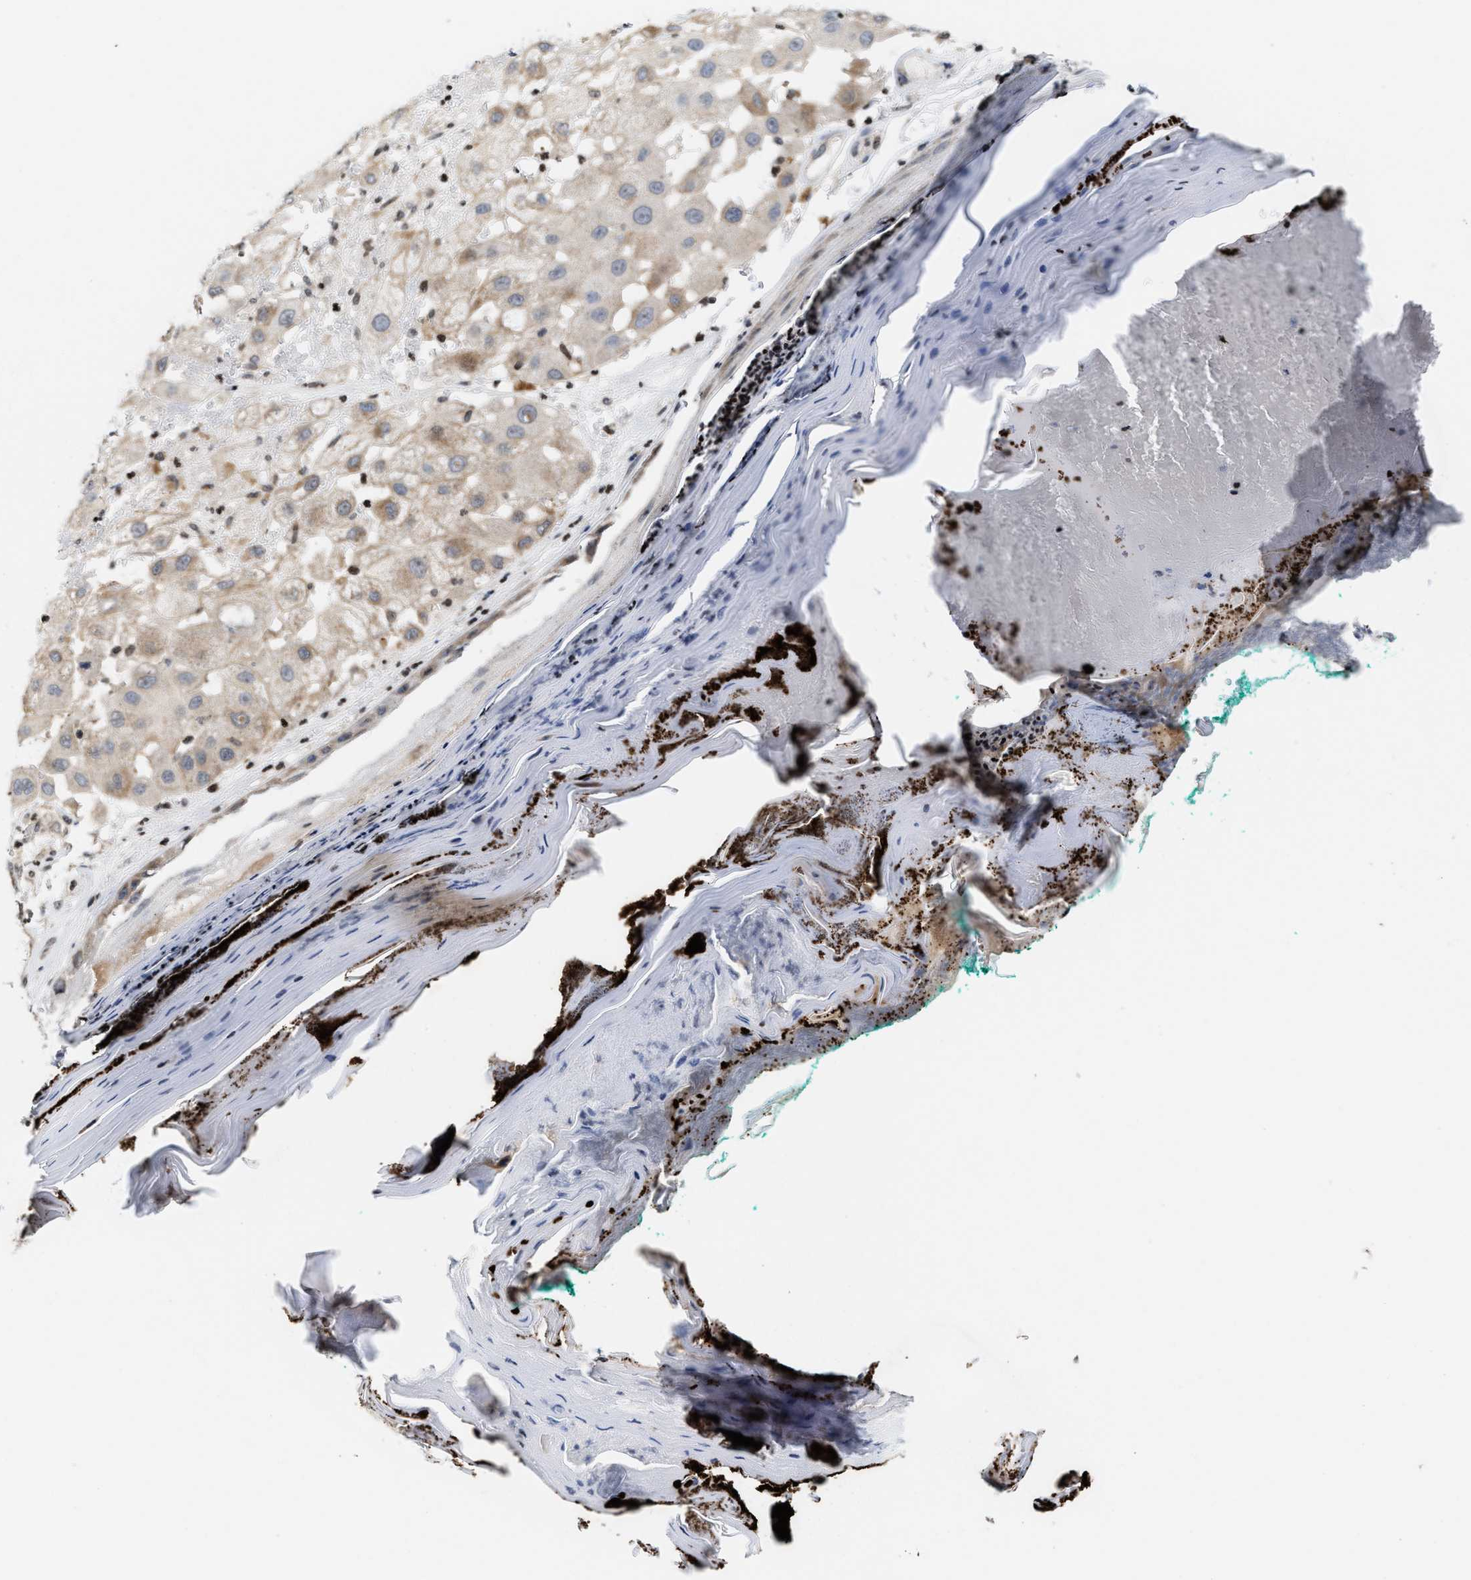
{"staining": {"intensity": "weak", "quantity": "25%-75%", "location": "cytoplasmic/membranous"}, "tissue": "melanoma", "cell_type": "Tumor cells", "image_type": "cancer", "snomed": [{"axis": "morphology", "description": "Malignant melanoma, NOS"}, {"axis": "topography", "description": "Skin"}], "caption": "Immunohistochemical staining of melanoma shows low levels of weak cytoplasmic/membranous protein staining in approximately 25%-75% of tumor cells.", "gene": "PDZD2", "patient": {"sex": "female", "age": 81}}